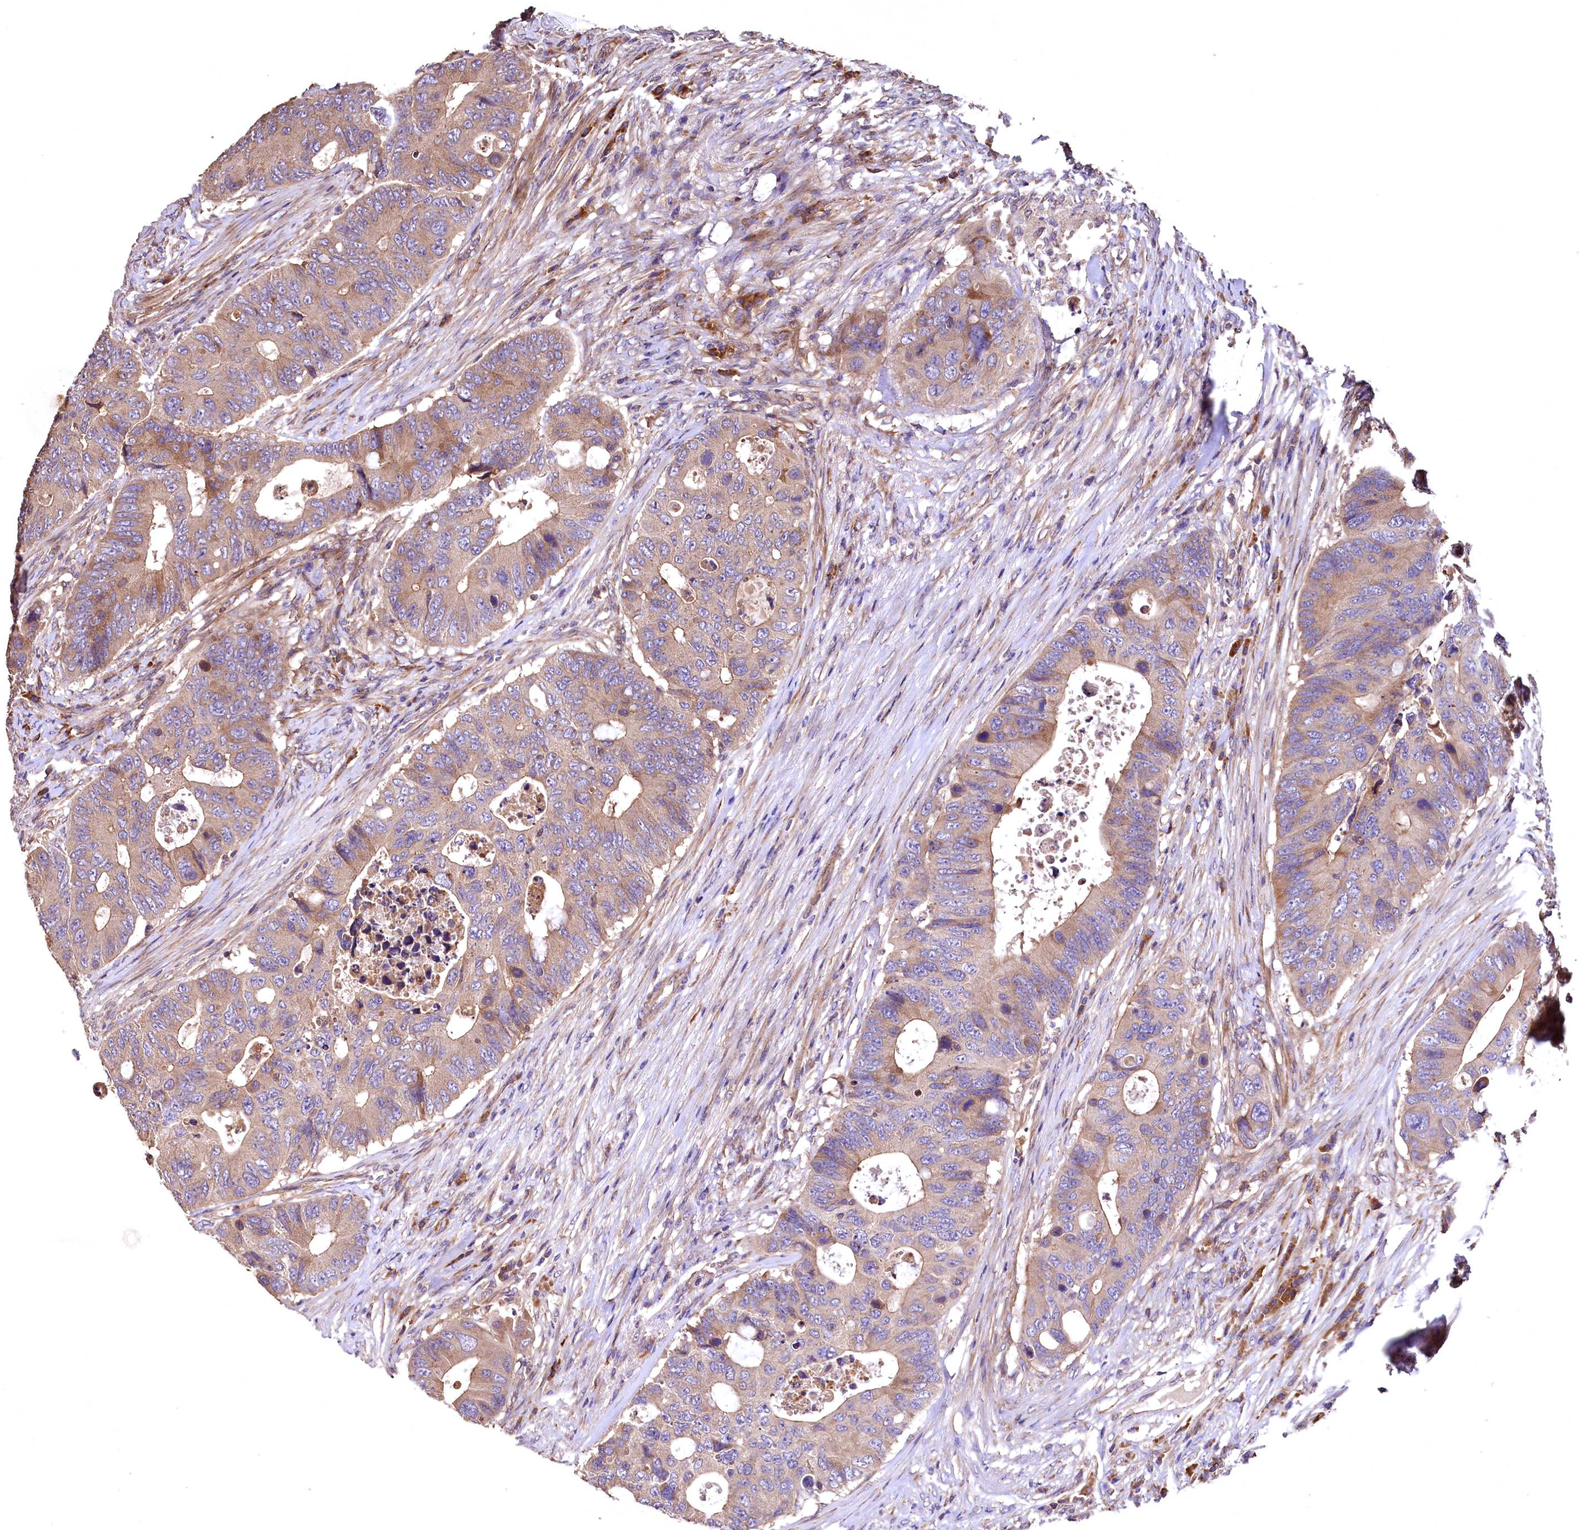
{"staining": {"intensity": "moderate", "quantity": ">75%", "location": "cytoplasmic/membranous"}, "tissue": "colorectal cancer", "cell_type": "Tumor cells", "image_type": "cancer", "snomed": [{"axis": "morphology", "description": "Adenocarcinoma, NOS"}, {"axis": "topography", "description": "Colon"}], "caption": "This is an image of IHC staining of colorectal cancer (adenocarcinoma), which shows moderate staining in the cytoplasmic/membranous of tumor cells.", "gene": "RASSF1", "patient": {"sex": "male", "age": 71}}